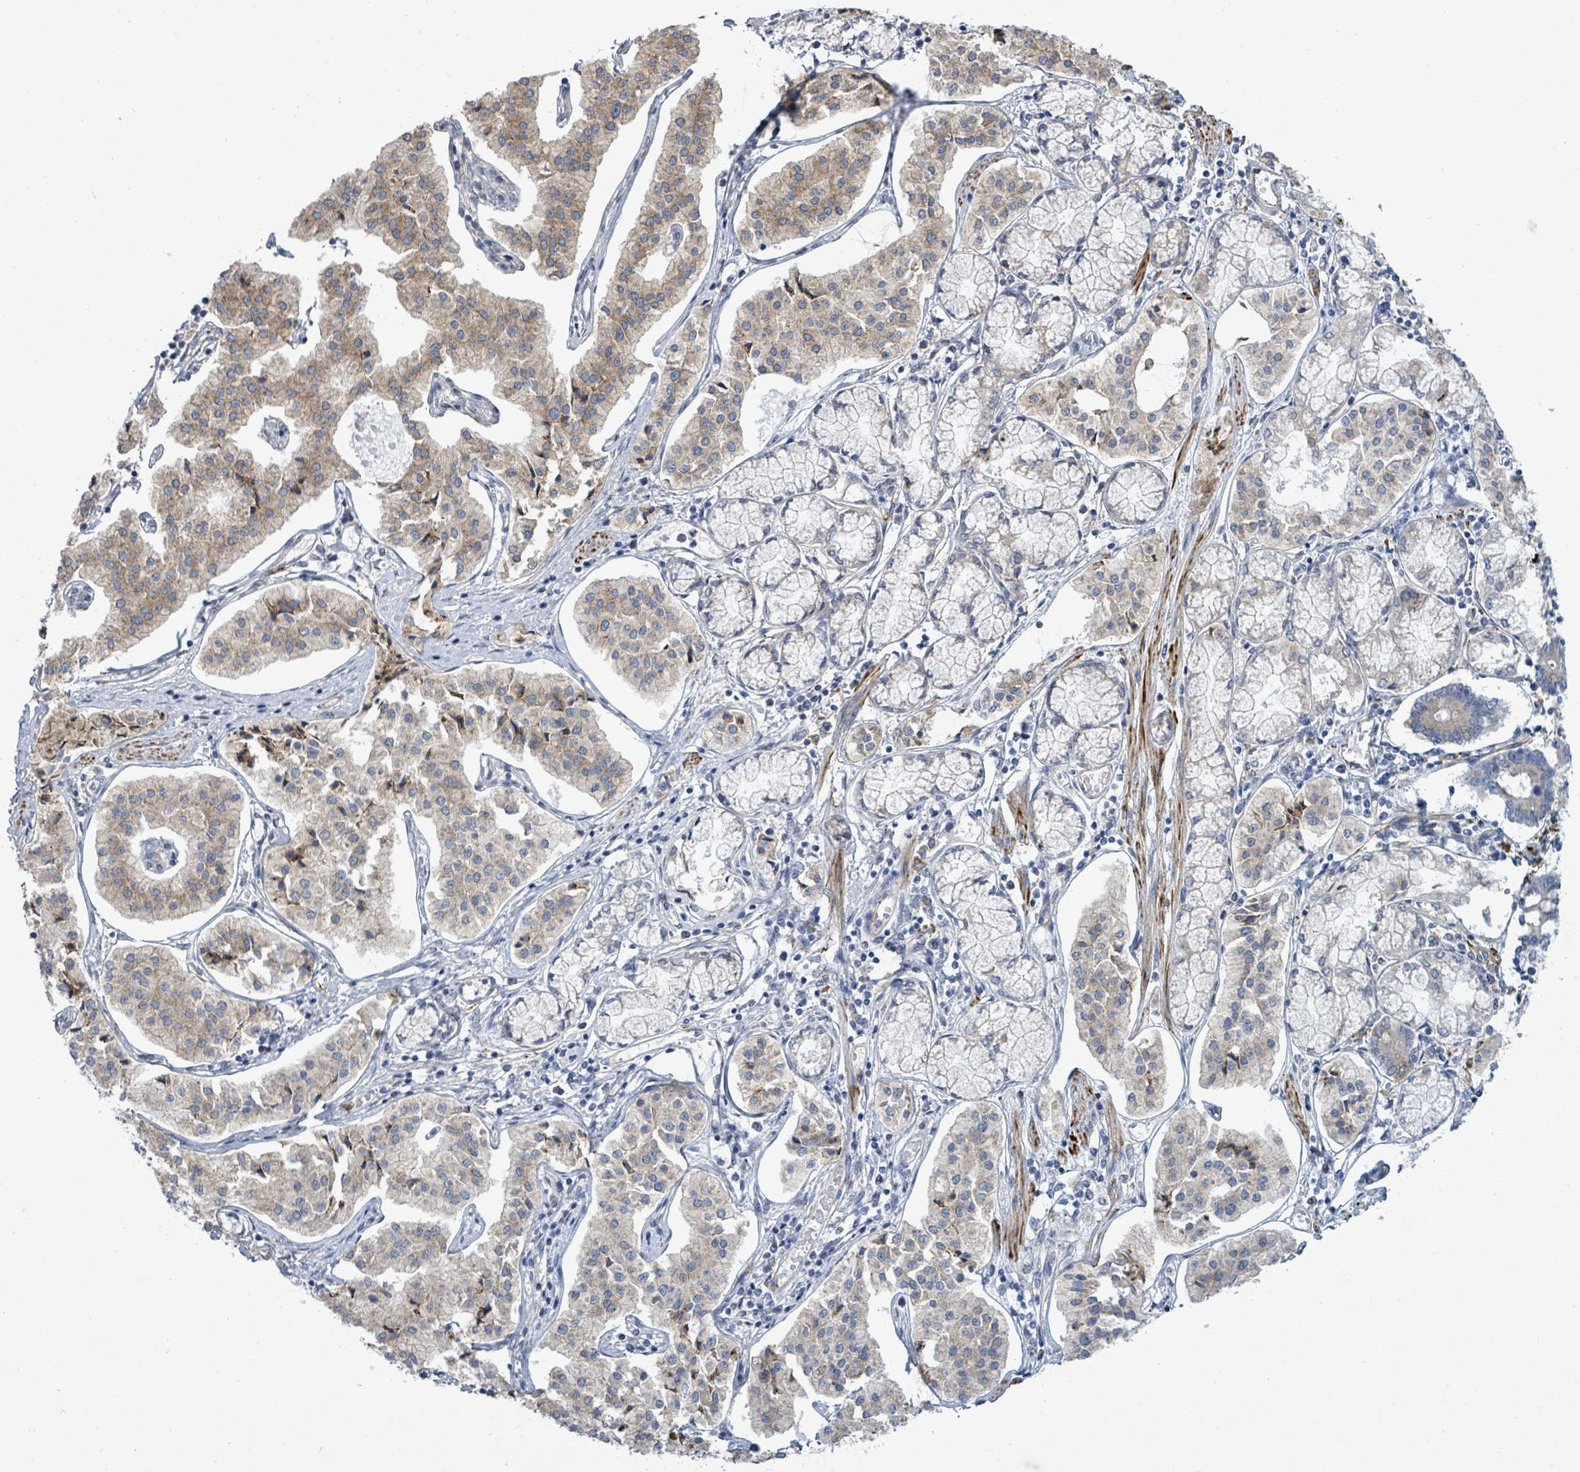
{"staining": {"intensity": "weak", "quantity": ">75%", "location": "cytoplasmic/membranous"}, "tissue": "pancreatic cancer", "cell_type": "Tumor cells", "image_type": "cancer", "snomed": [{"axis": "morphology", "description": "Adenocarcinoma, NOS"}, {"axis": "topography", "description": "Pancreas"}], "caption": "Adenocarcinoma (pancreatic) was stained to show a protein in brown. There is low levels of weak cytoplasmic/membranous staining in about >75% of tumor cells. The protein is shown in brown color, while the nuclei are stained blue.", "gene": "SIRPB1", "patient": {"sex": "female", "age": 50}}